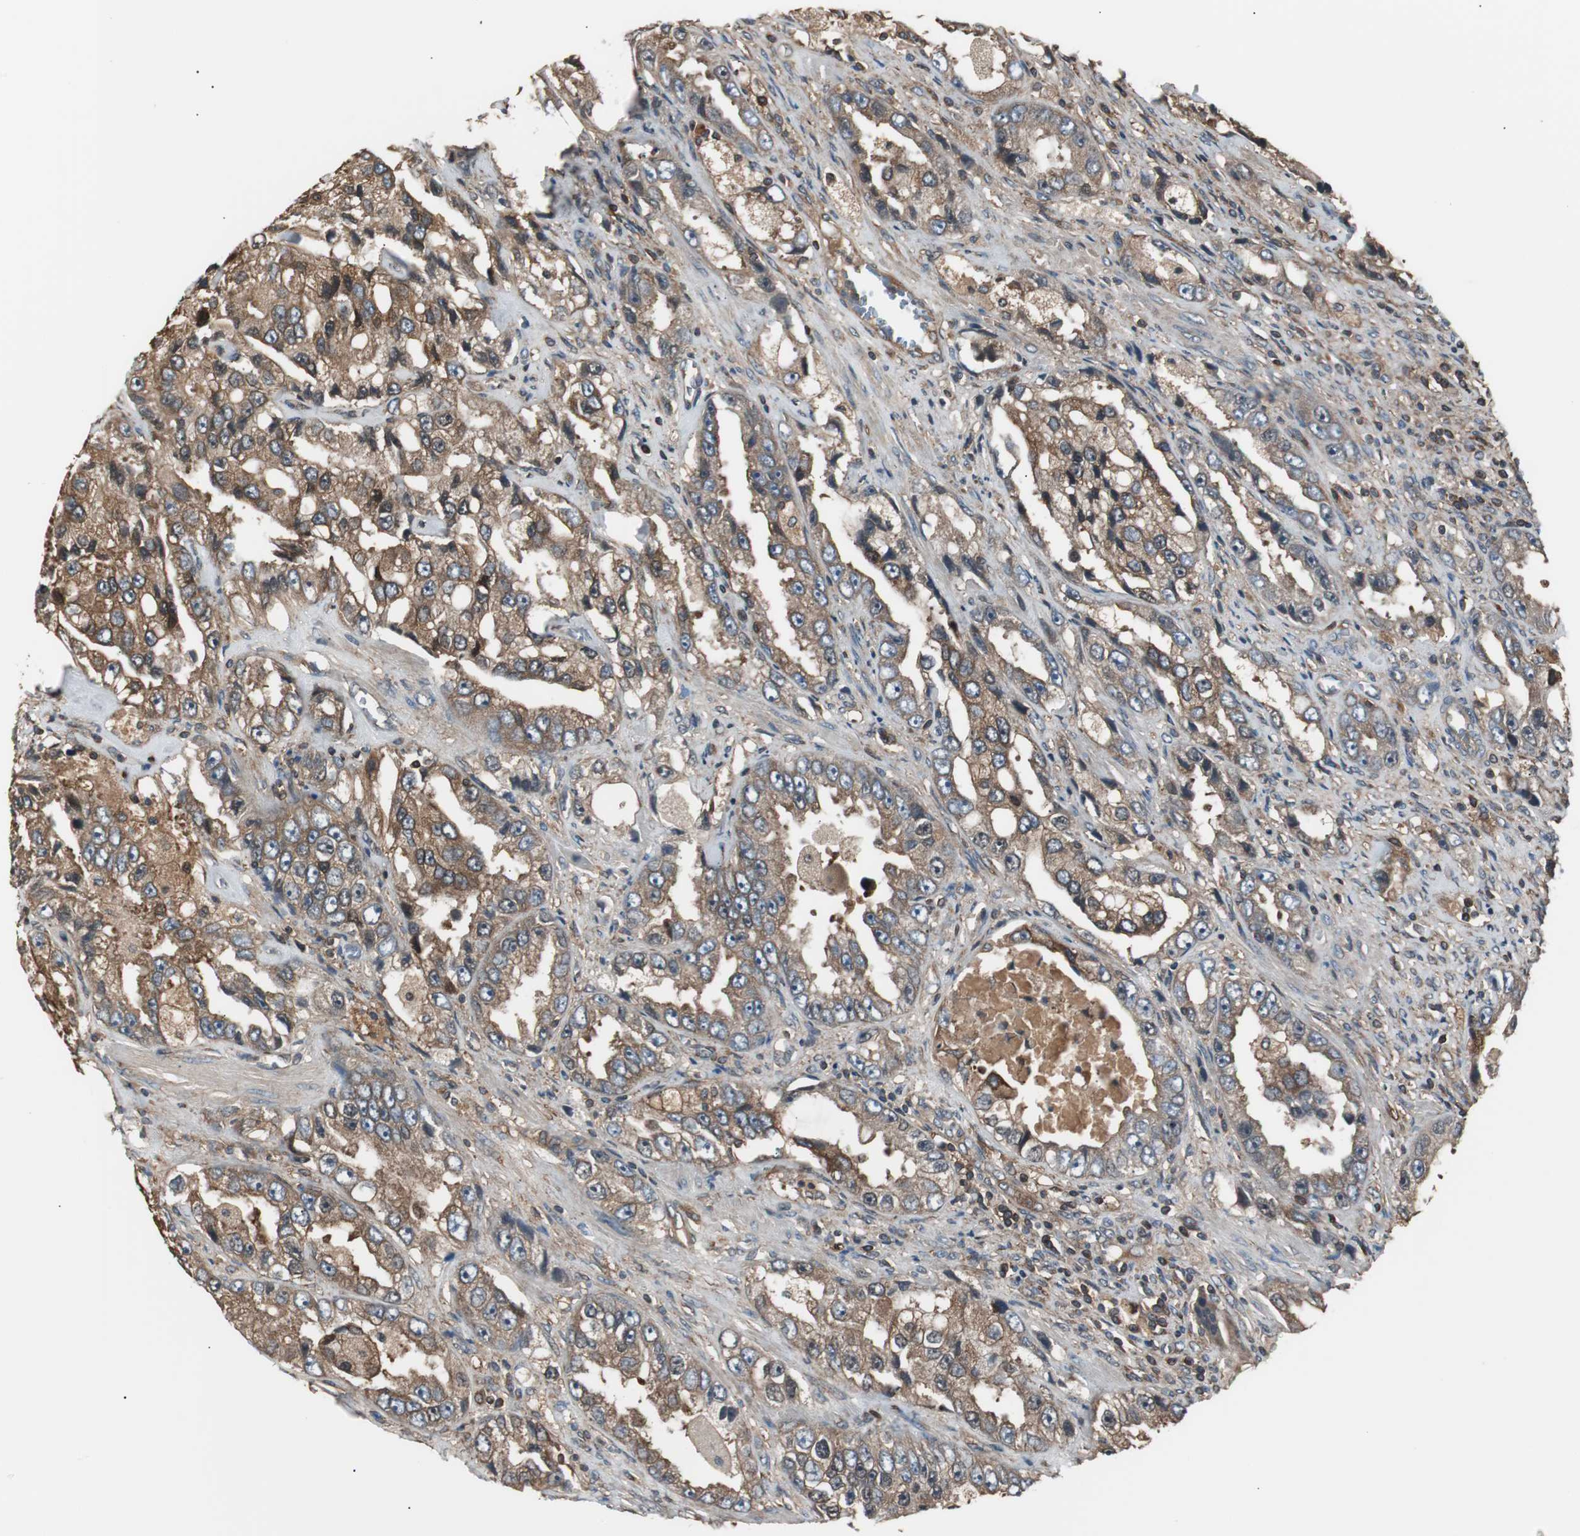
{"staining": {"intensity": "moderate", "quantity": ">75%", "location": "cytoplasmic/membranous"}, "tissue": "prostate cancer", "cell_type": "Tumor cells", "image_type": "cancer", "snomed": [{"axis": "morphology", "description": "Adenocarcinoma, High grade"}, {"axis": "topography", "description": "Prostate"}], "caption": "Protein analysis of adenocarcinoma (high-grade) (prostate) tissue reveals moderate cytoplasmic/membranous positivity in about >75% of tumor cells.", "gene": "CAPNS1", "patient": {"sex": "male", "age": 63}}